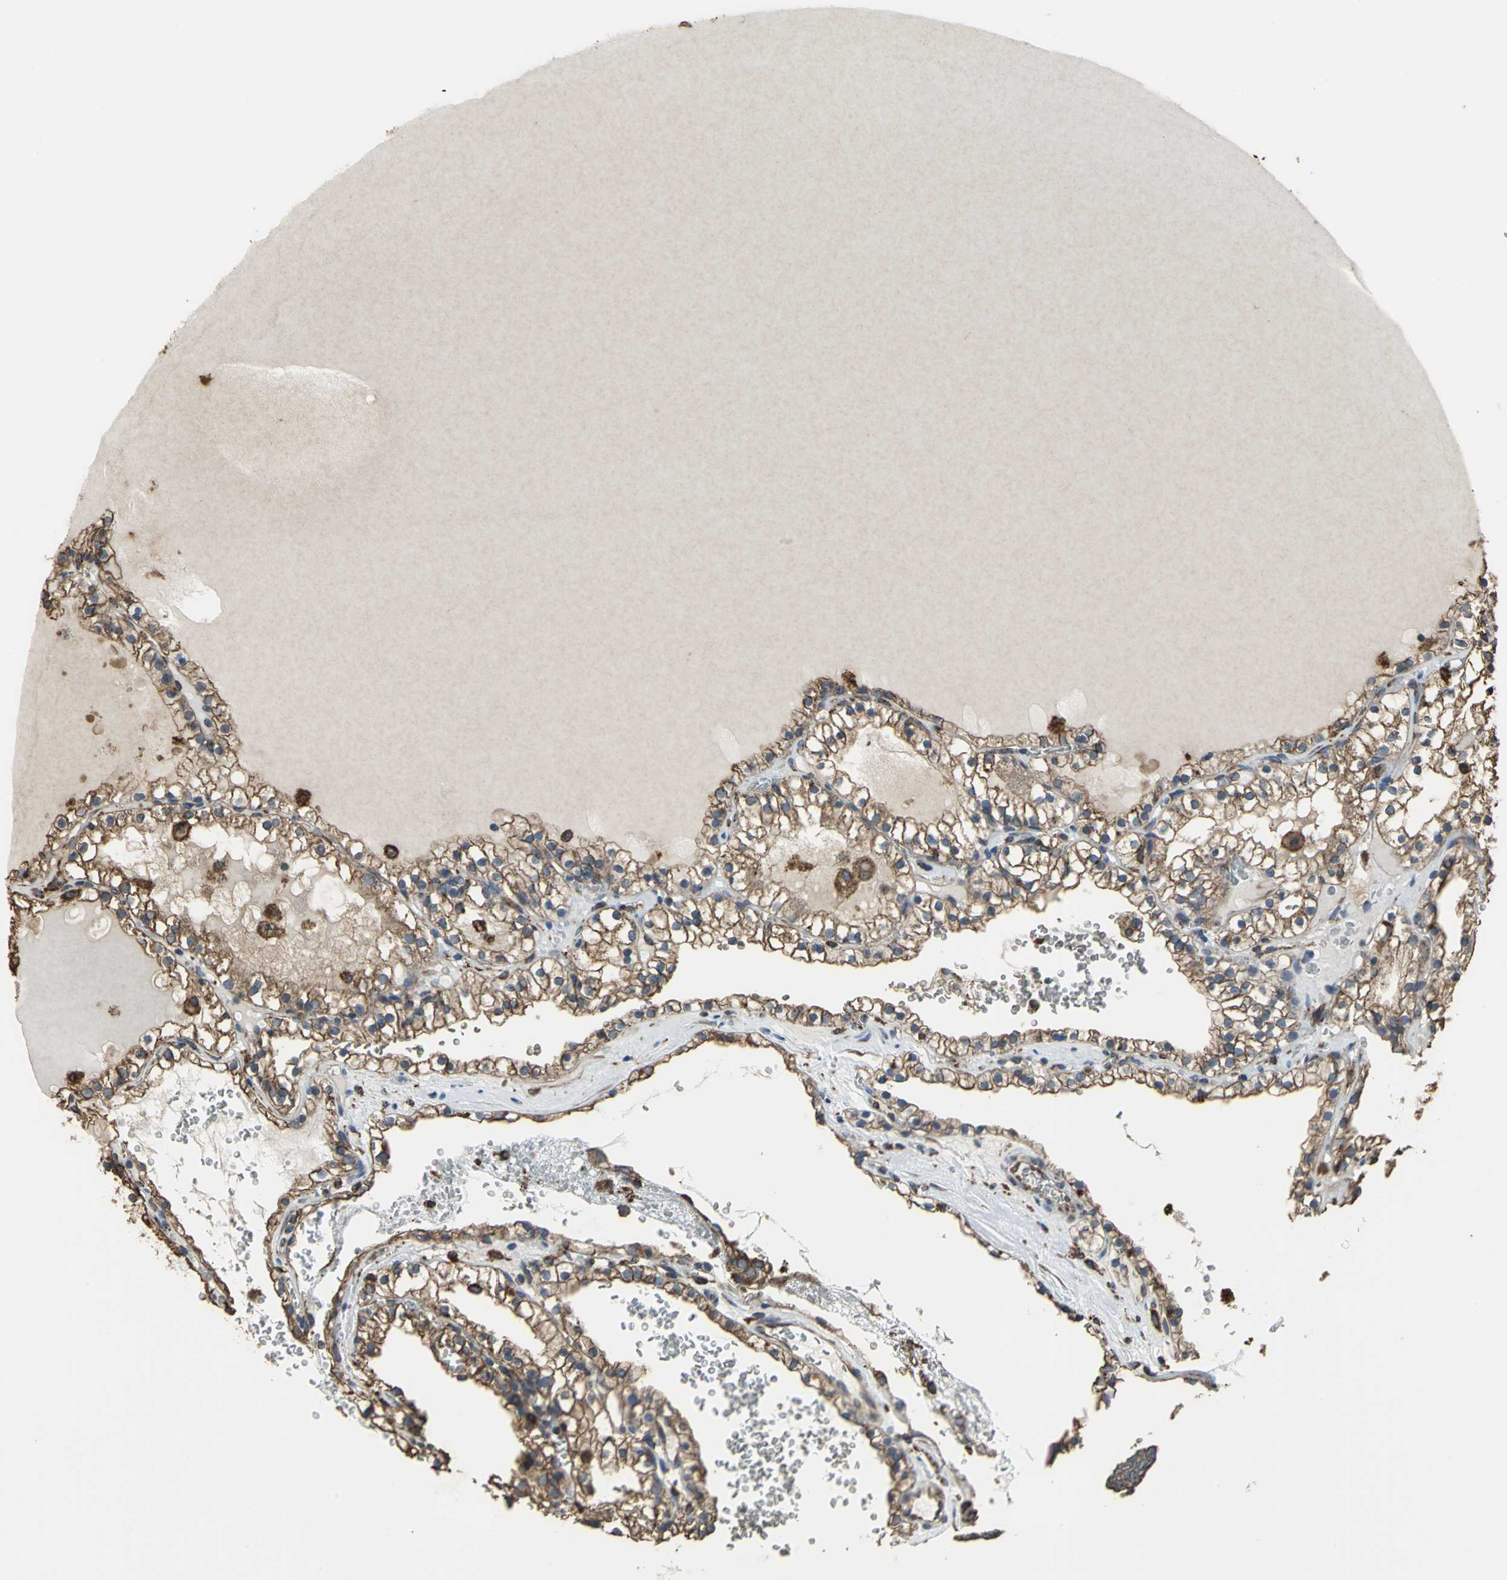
{"staining": {"intensity": "strong", "quantity": ">75%", "location": "cytoplasmic/membranous"}, "tissue": "renal cancer", "cell_type": "Tumor cells", "image_type": "cancer", "snomed": [{"axis": "morphology", "description": "Adenocarcinoma, NOS"}, {"axis": "topography", "description": "Kidney"}], "caption": "Renal cancer stained with immunohistochemistry (IHC) exhibits strong cytoplasmic/membranous staining in about >75% of tumor cells. (DAB IHC, brown staining for protein, blue staining for nuclei).", "gene": "GPANK1", "patient": {"sex": "female", "age": 41}}